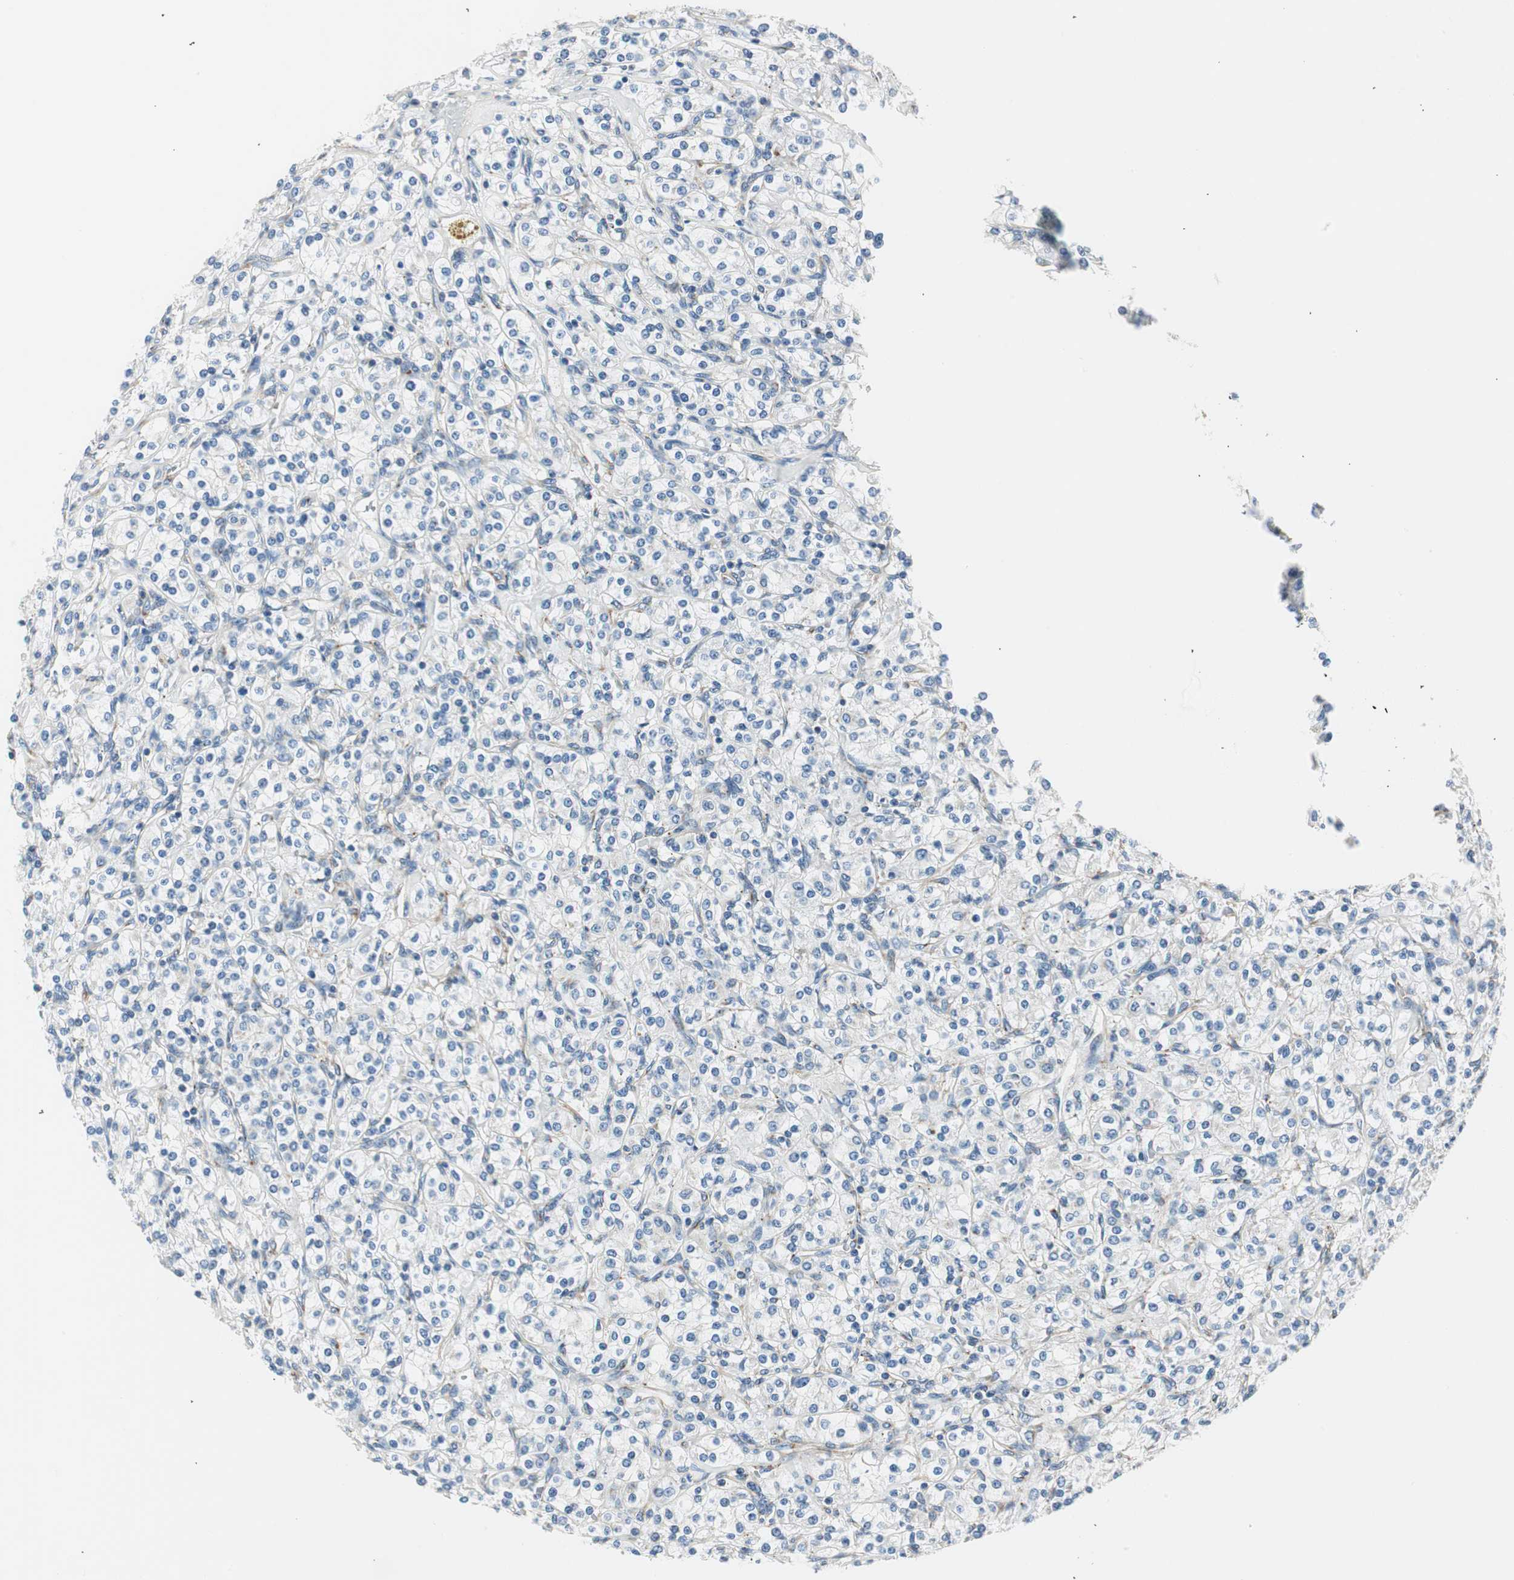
{"staining": {"intensity": "negative", "quantity": "none", "location": "none"}, "tissue": "renal cancer", "cell_type": "Tumor cells", "image_type": "cancer", "snomed": [{"axis": "morphology", "description": "Adenocarcinoma, NOS"}, {"axis": "topography", "description": "Kidney"}], "caption": "Immunohistochemical staining of human renal adenocarcinoma demonstrates no significant staining in tumor cells.", "gene": "TMF1", "patient": {"sex": "male", "age": 77}}